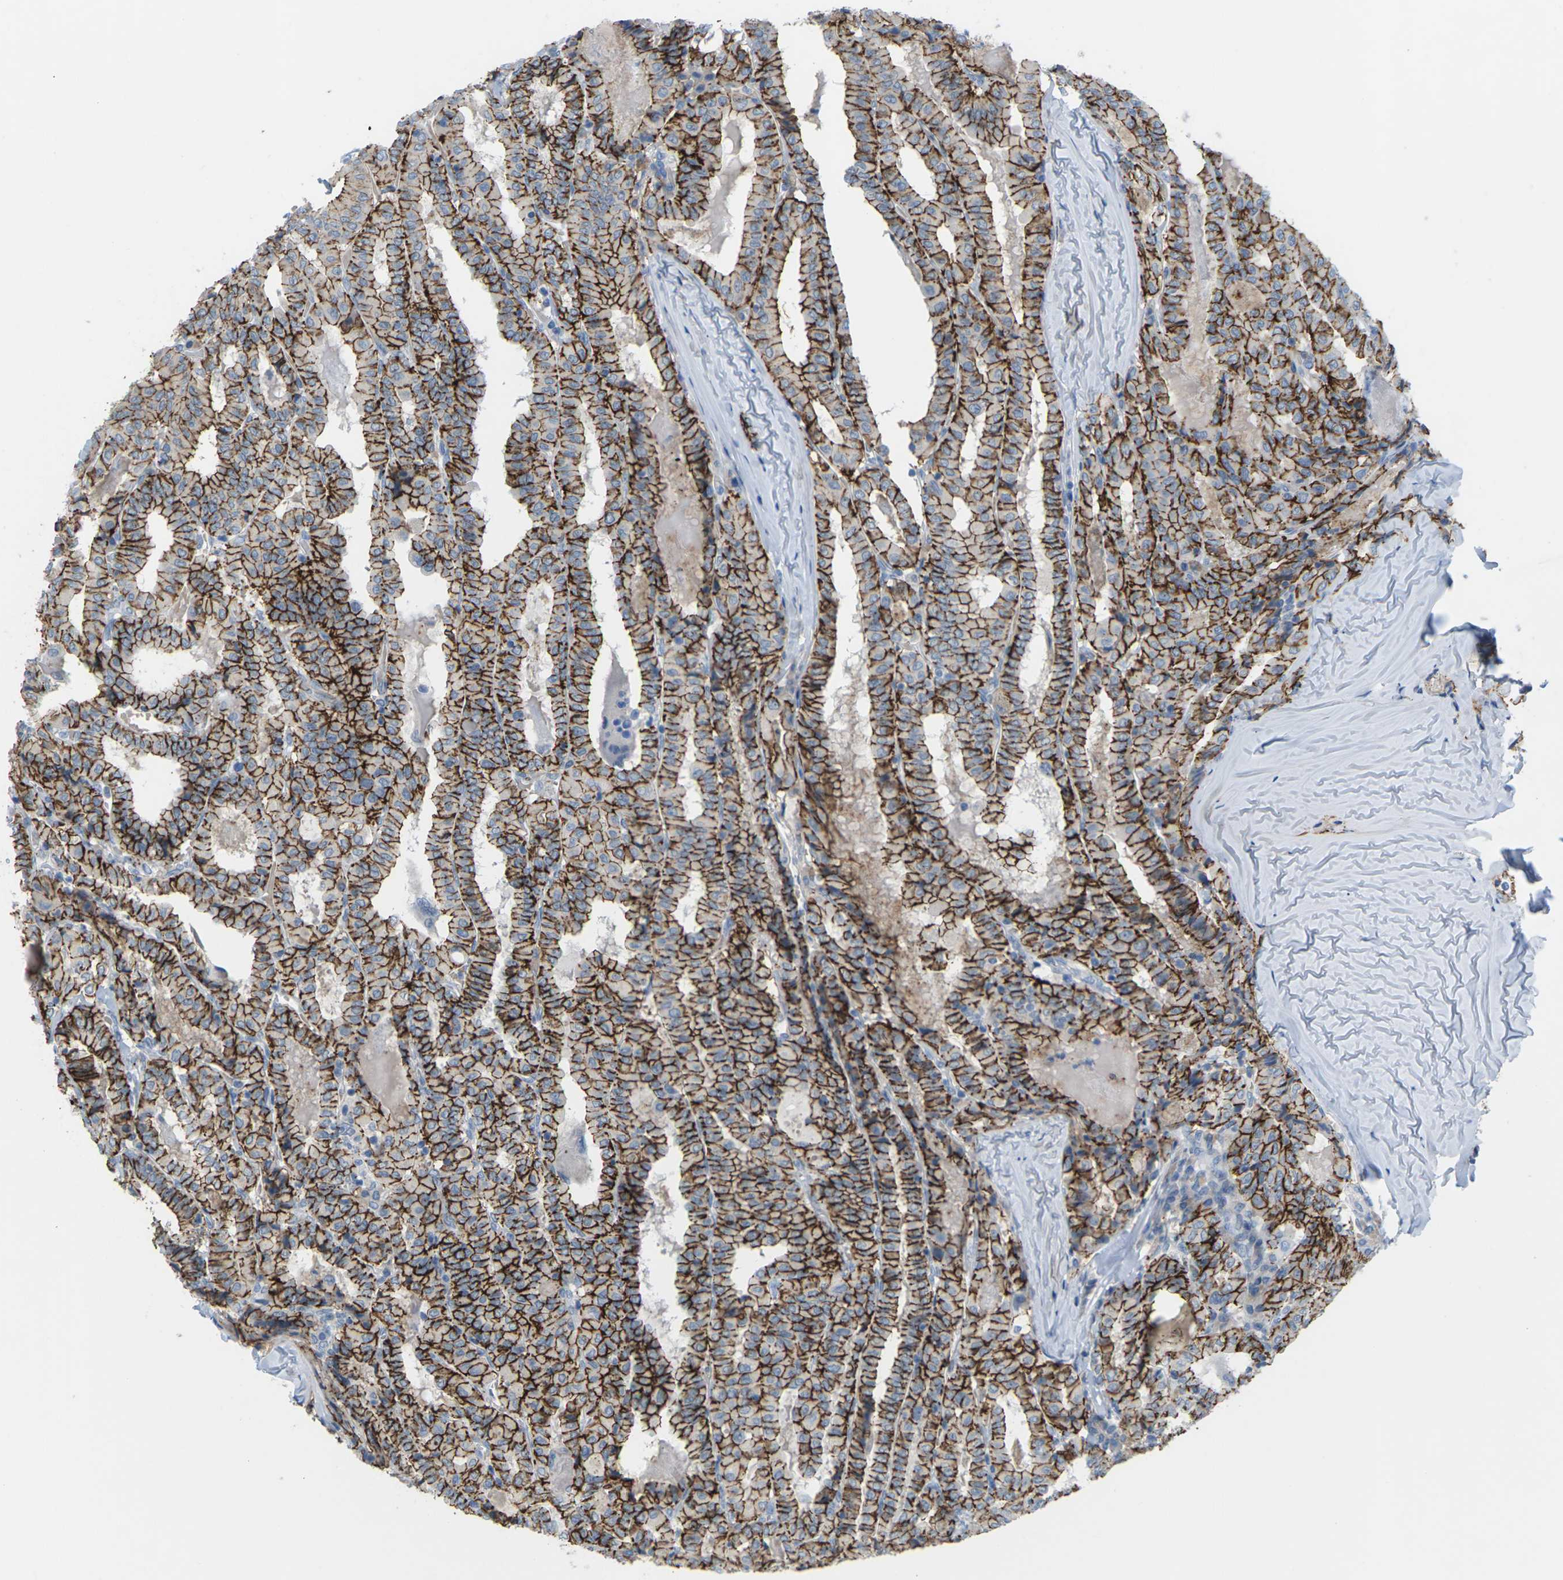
{"staining": {"intensity": "strong", "quantity": ">75%", "location": "cytoplasmic/membranous"}, "tissue": "thyroid cancer", "cell_type": "Tumor cells", "image_type": "cancer", "snomed": [{"axis": "morphology", "description": "Papillary adenocarcinoma, NOS"}, {"axis": "topography", "description": "Thyroid gland"}], "caption": "Immunohistochemistry staining of papillary adenocarcinoma (thyroid), which displays high levels of strong cytoplasmic/membranous expression in approximately >75% of tumor cells indicating strong cytoplasmic/membranous protein staining. The staining was performed using DAB (brown) for protein detection and nuclei were counterstained in hematoxylin (blue).", "gene": "CLDN3", "patient": {"sex": "female", "age": 42}}